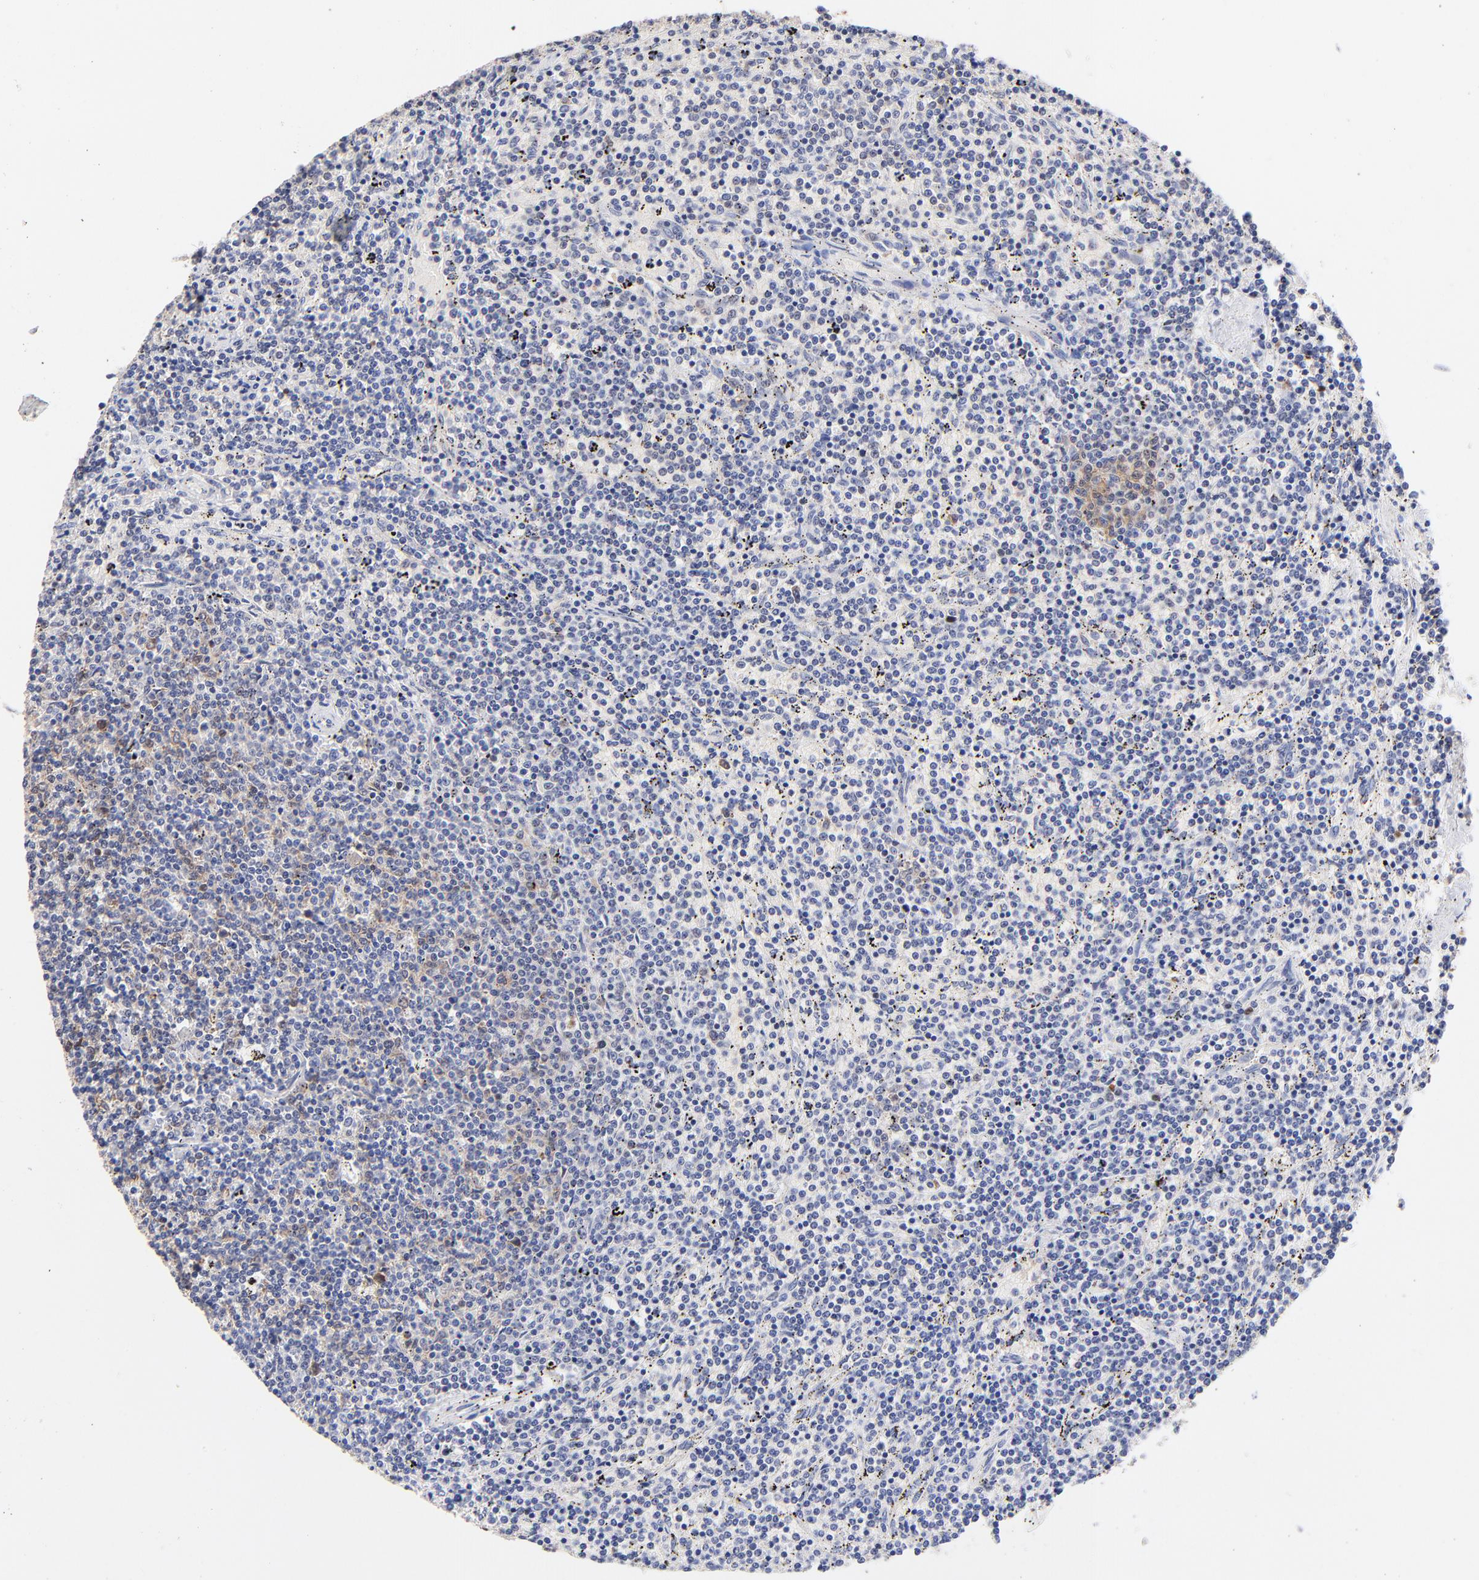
{"staining": {"intensity": "negative", "quantity": "none", "location": "none"}, "tissue": "lymphoma", "cell_type": "Tumor cells", "image_type": "cancer", "snomed": [{"axis": "morphology", "description": "Malignant lymphoma, non-Hodgkin's type, Low grade"}, {"axis": "topography", "description": "Spleen"}], "caption": "This image is of malignant lymphoma, non-Hodgkin's type (low-grade) stained with IHC to label a protein in brown with the nuclei are counter-stained blue. There is no positivity in tumor cells. (DAB IHC with hematoxylin counter stain).", "gene": "ZNF155", "patient": {"sex": "female", "age": 50}}